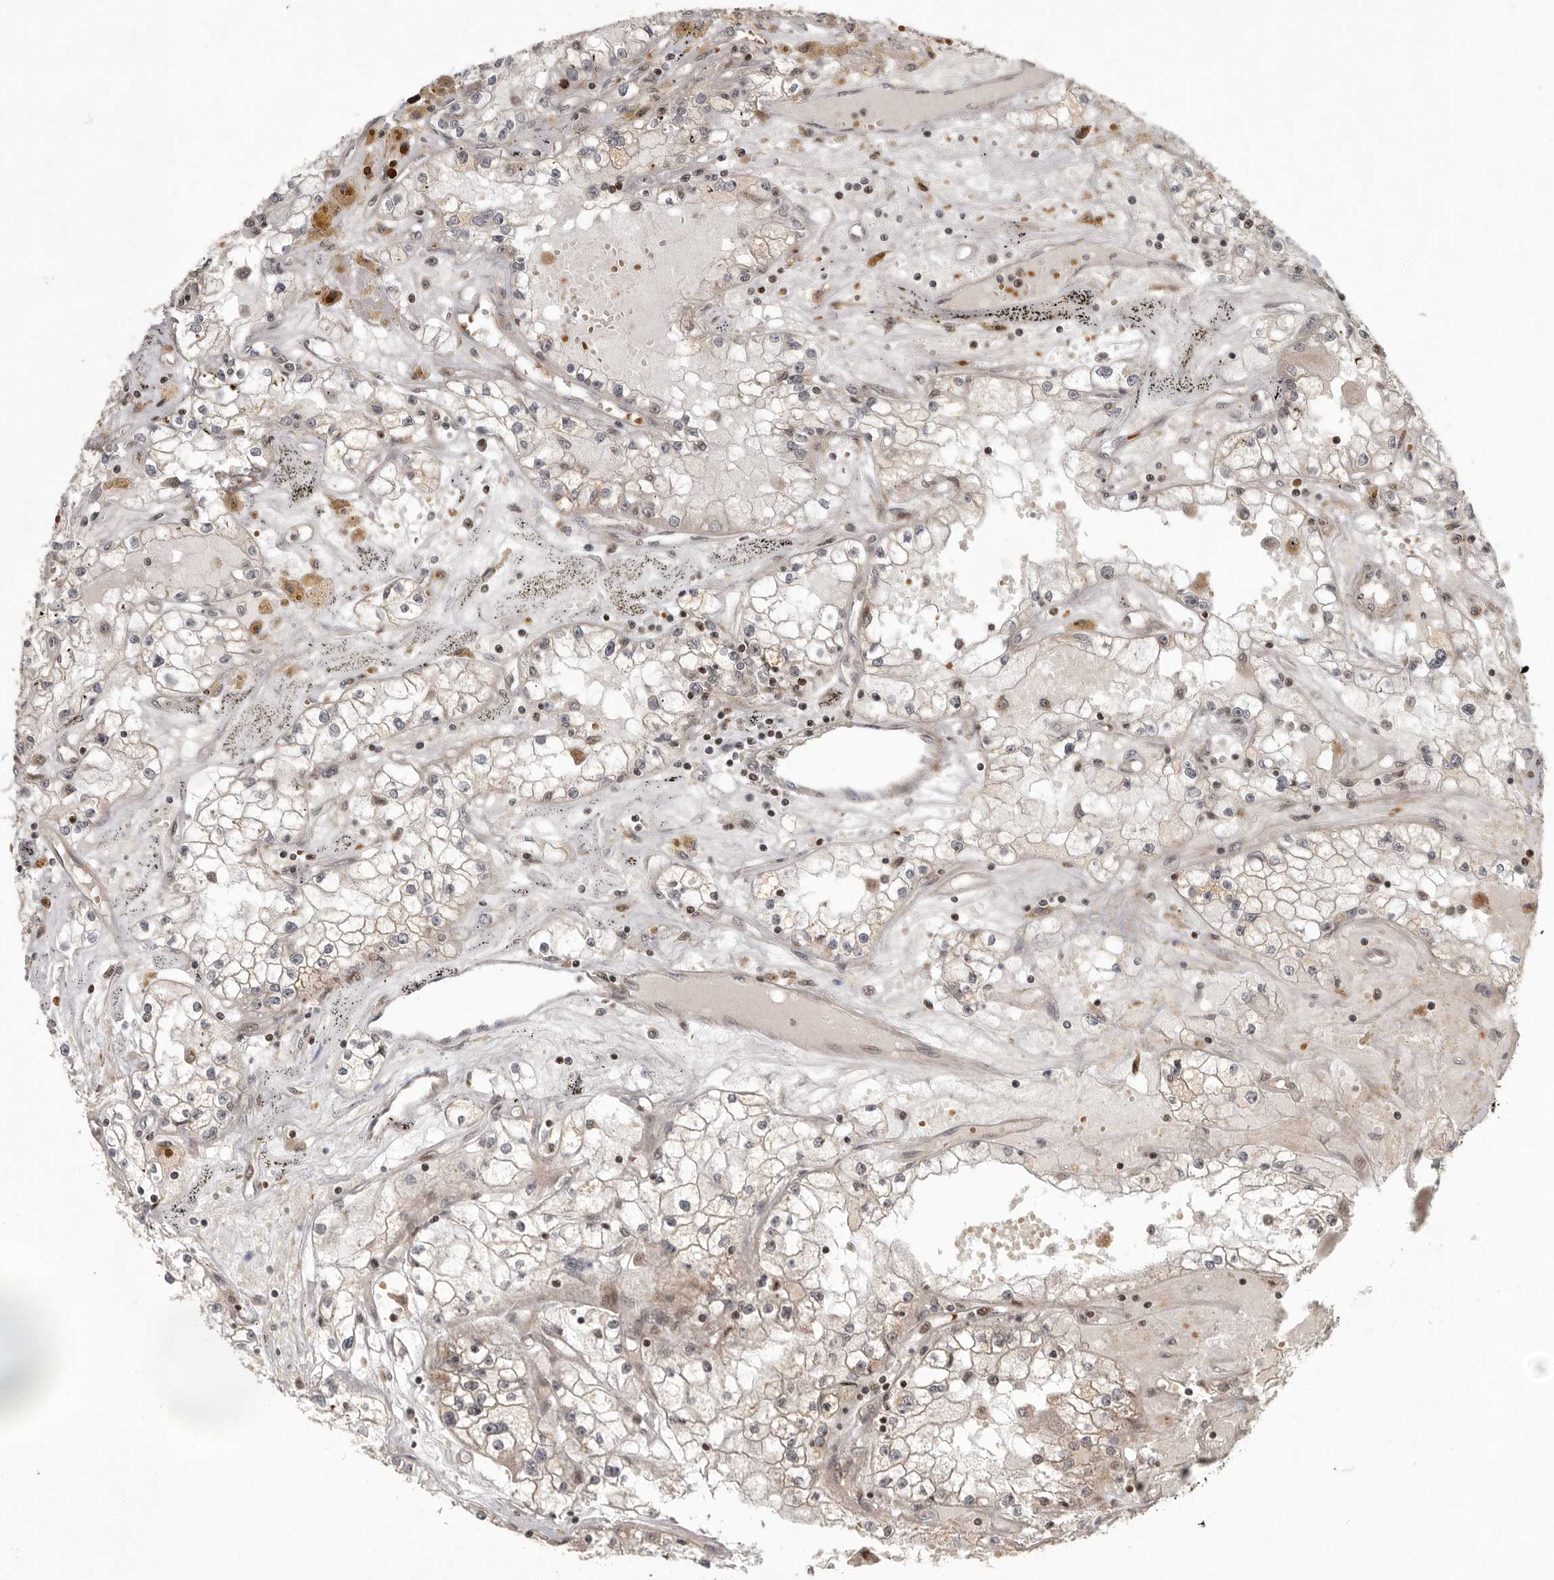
{"staining": {"intensity": "moderate", "quantity": "25%-75%", "location": "cytoplasmic/membranous,nuclear"}, "tissue": "renal cancer", "cell_type": "Tumor cells", "image_type": "cancer", "snomed": [{"axis": "morphology", "description": "Adenocarcinoma, NOS"}, {"axis": "topography", "description": "Kidney"}], "caption": "Renal cancer (adenocarcinoma) was stained to show a protein in brown. There is medium levels of moderate cytoplasmic/membranous and nuclear expression in about 25%-75% of tumor cells.", "gene": "RABIF", "patient": {"sex": "male", "age": 56}}